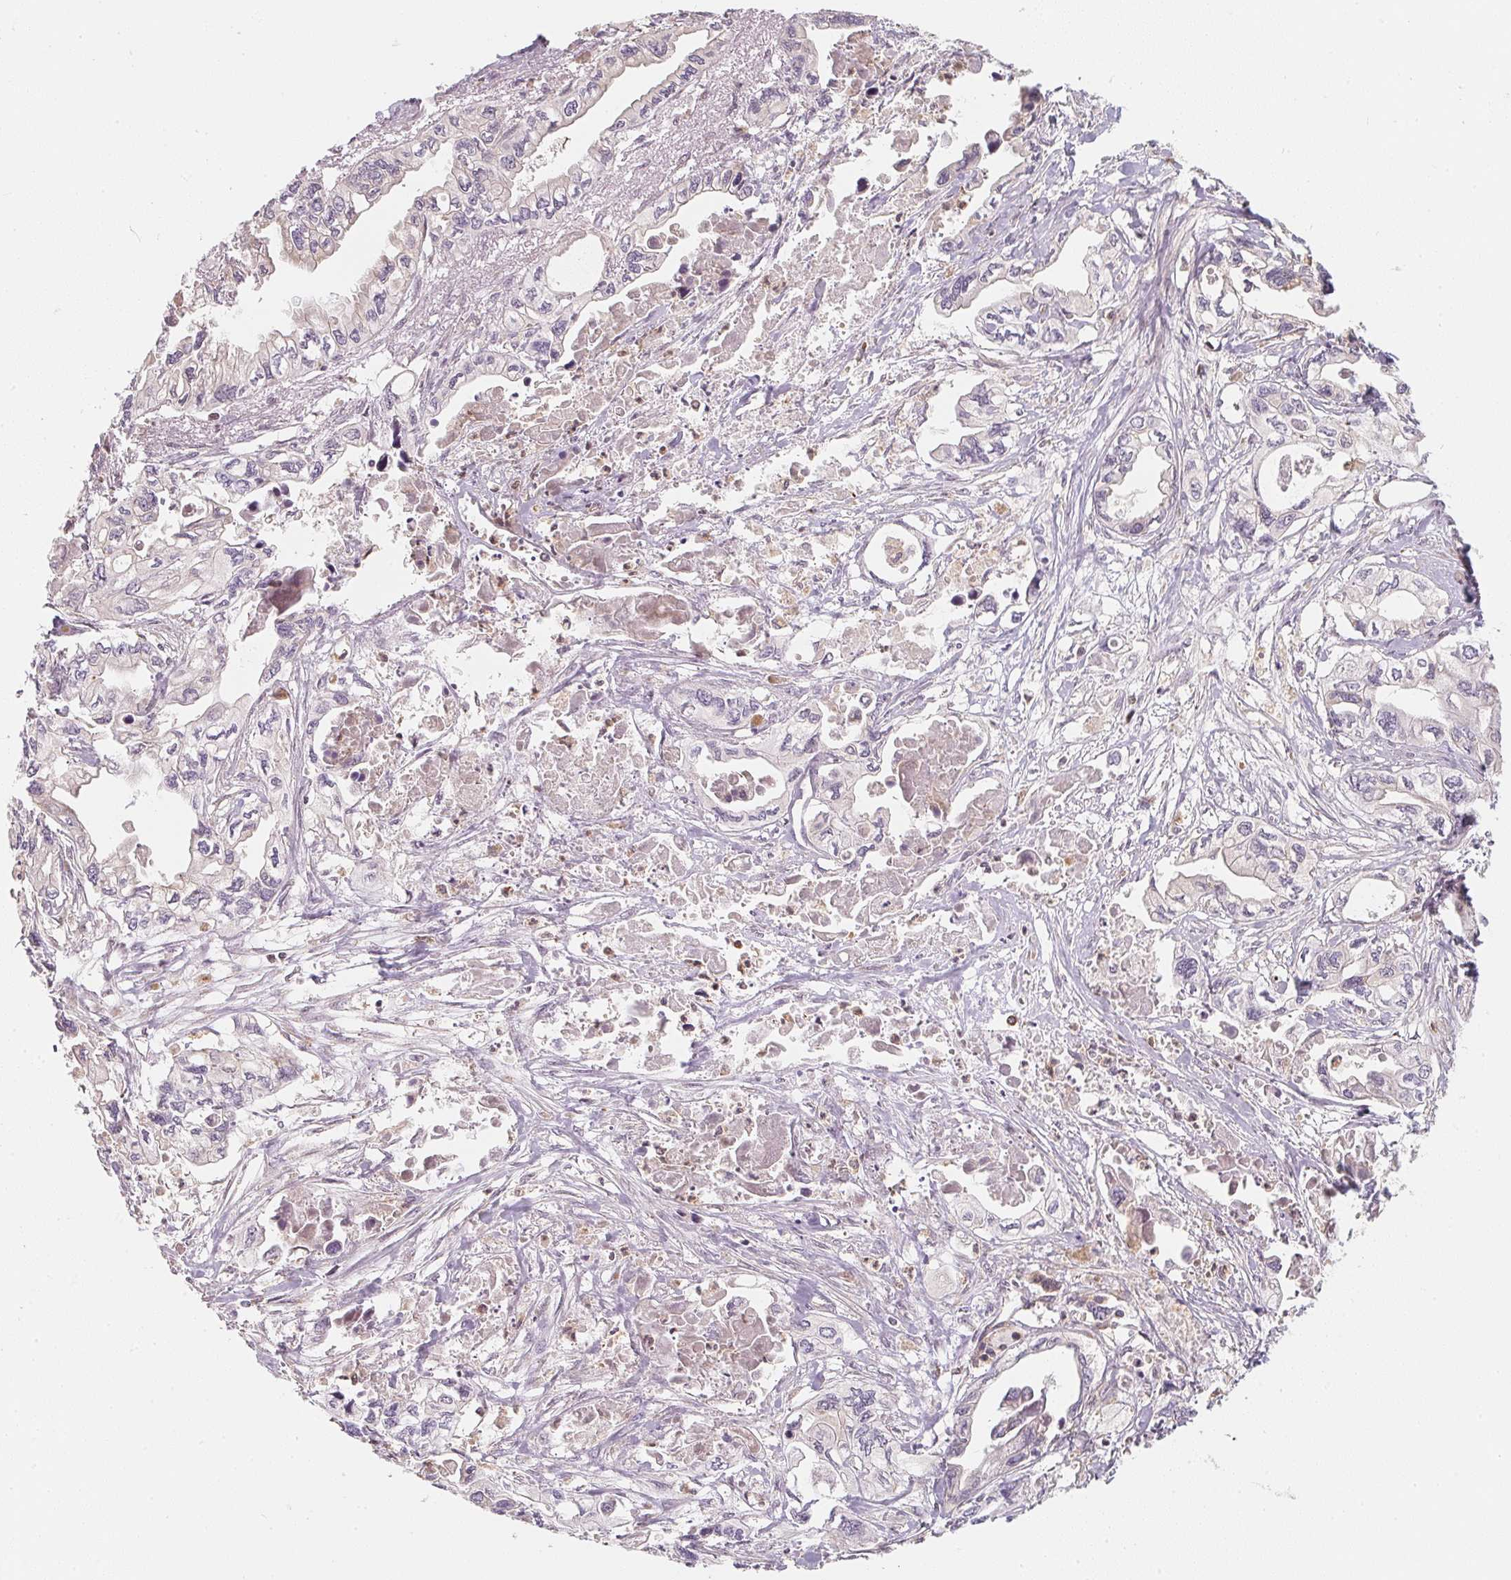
{"staining": {"intensity": "negative", "quantity": "none", "location": "none"}, "tissue": "pancreatic cancer", "cell_type": "Tumor cells", "image_type": "cancer", "snomed": [{"axis": "morphology", "description": "Adenocarcinoma, NOS"}, {"axis": "topography", "description": "Pancreas"}], "caption": "An IHC micrograph of adenocarcinoma (pancreatic) is shown. There is no staining in tumor cells of adenocarcinoma (pancreatic). The staining is performed using DAB brown chromogen with nuclei counter-stained in using hematoxylin.", "gene": "ANKRD13A", "patient": {"sex": "male", "age": 68}}